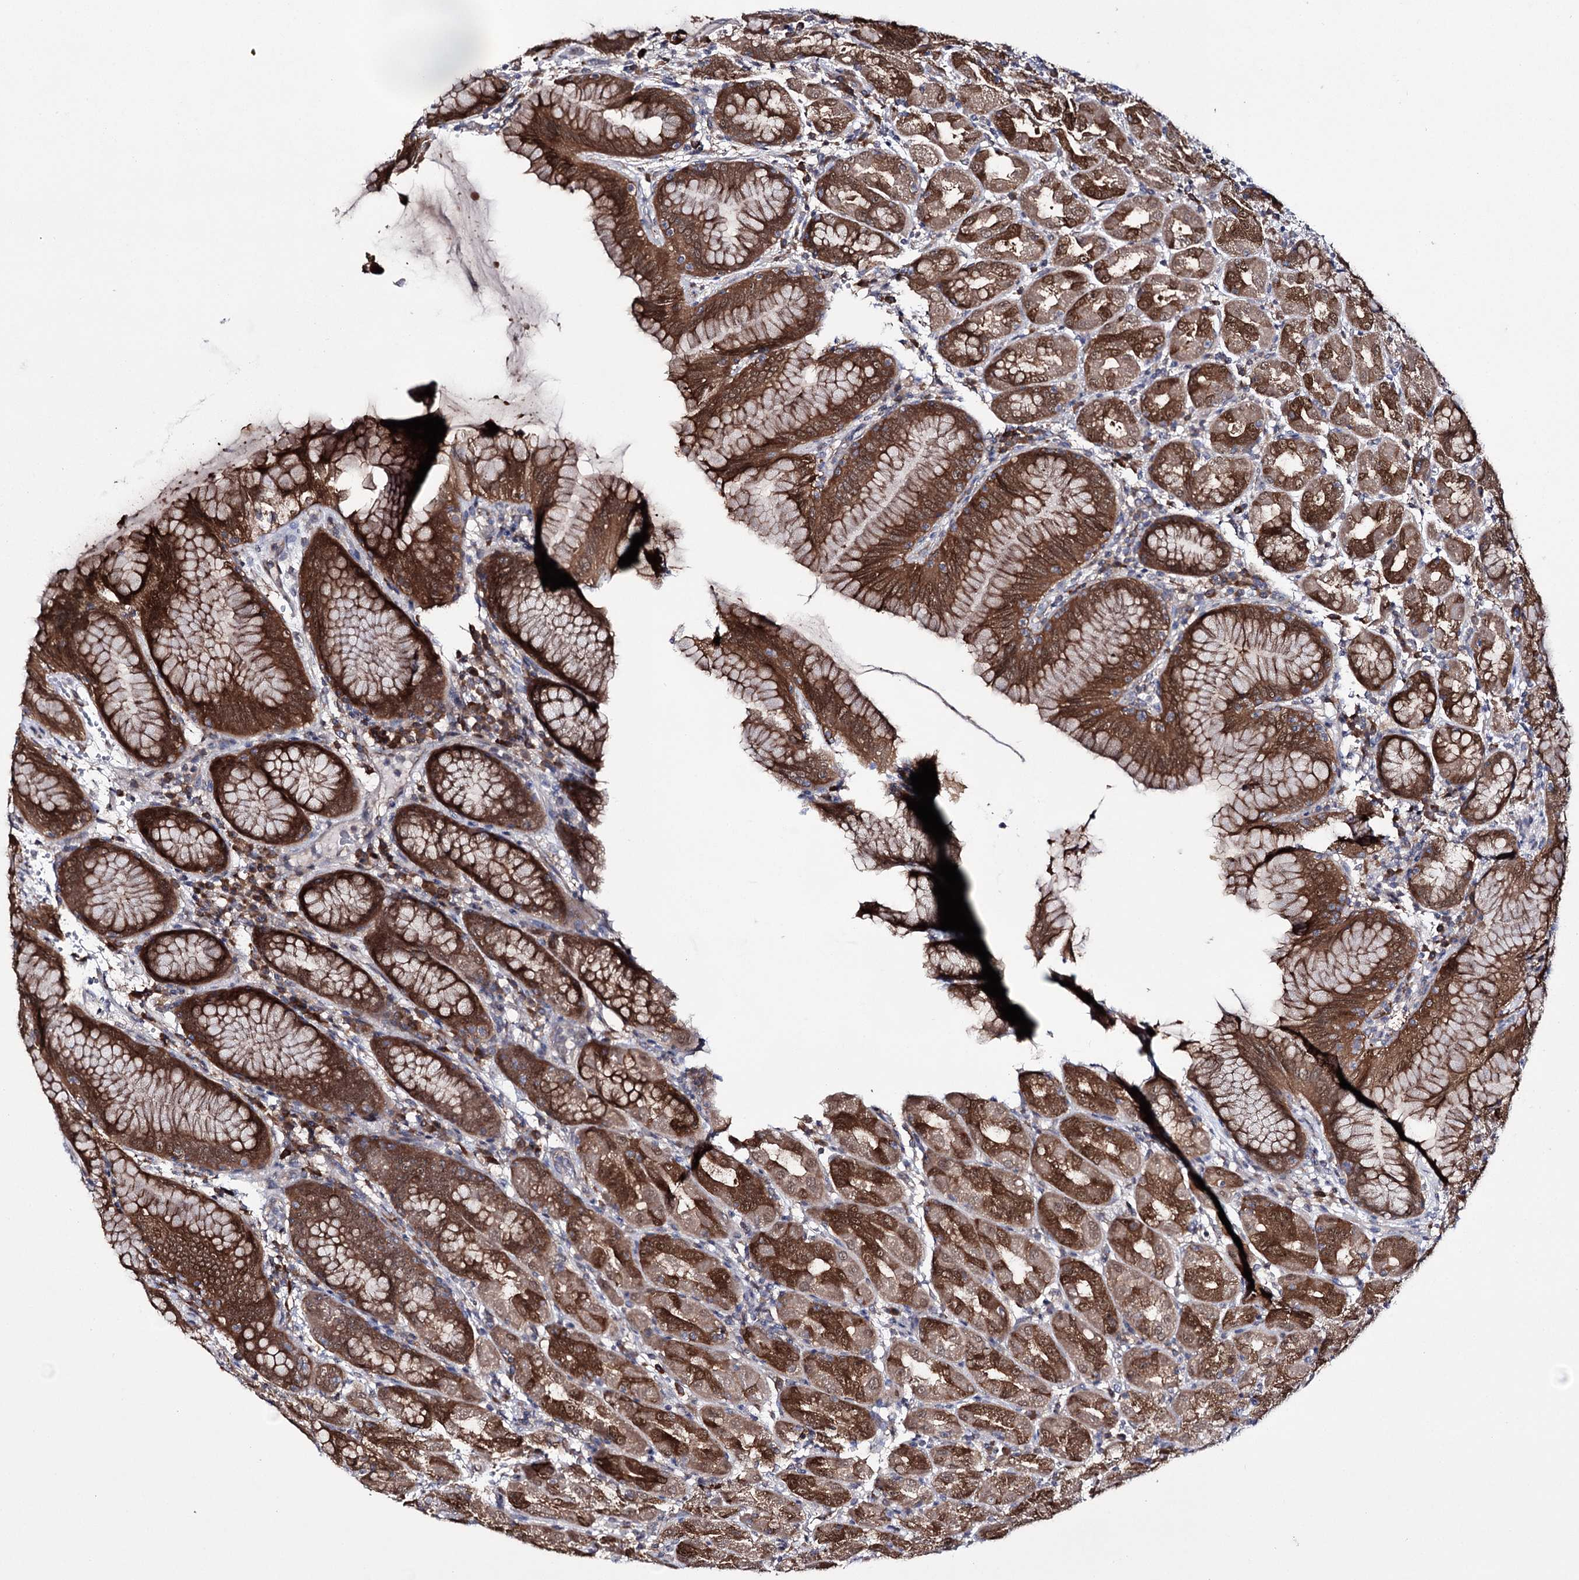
{"staining": {"intensity": "strong", "quantity": ">75%", "location": "cytoplasmic/membranous,nuclear"}, "tissue": "stomach", "cell_type": "Glandular cells", "image_type": "normal", "snomed": [{"axis": "morphology", "description": "Normal tissue, NOS"}, {"axis": "topography", "description": "Stomach"}], "caption": "Approximately >75% of glandular cells in unremarkable human stomach demonstrate strong cytoplasmic/membranous,nuclear protein staining as visualized by brown immunohistochemical staining.", "gene": "PTER", "patient": {"sex": "female", "age": 79}}